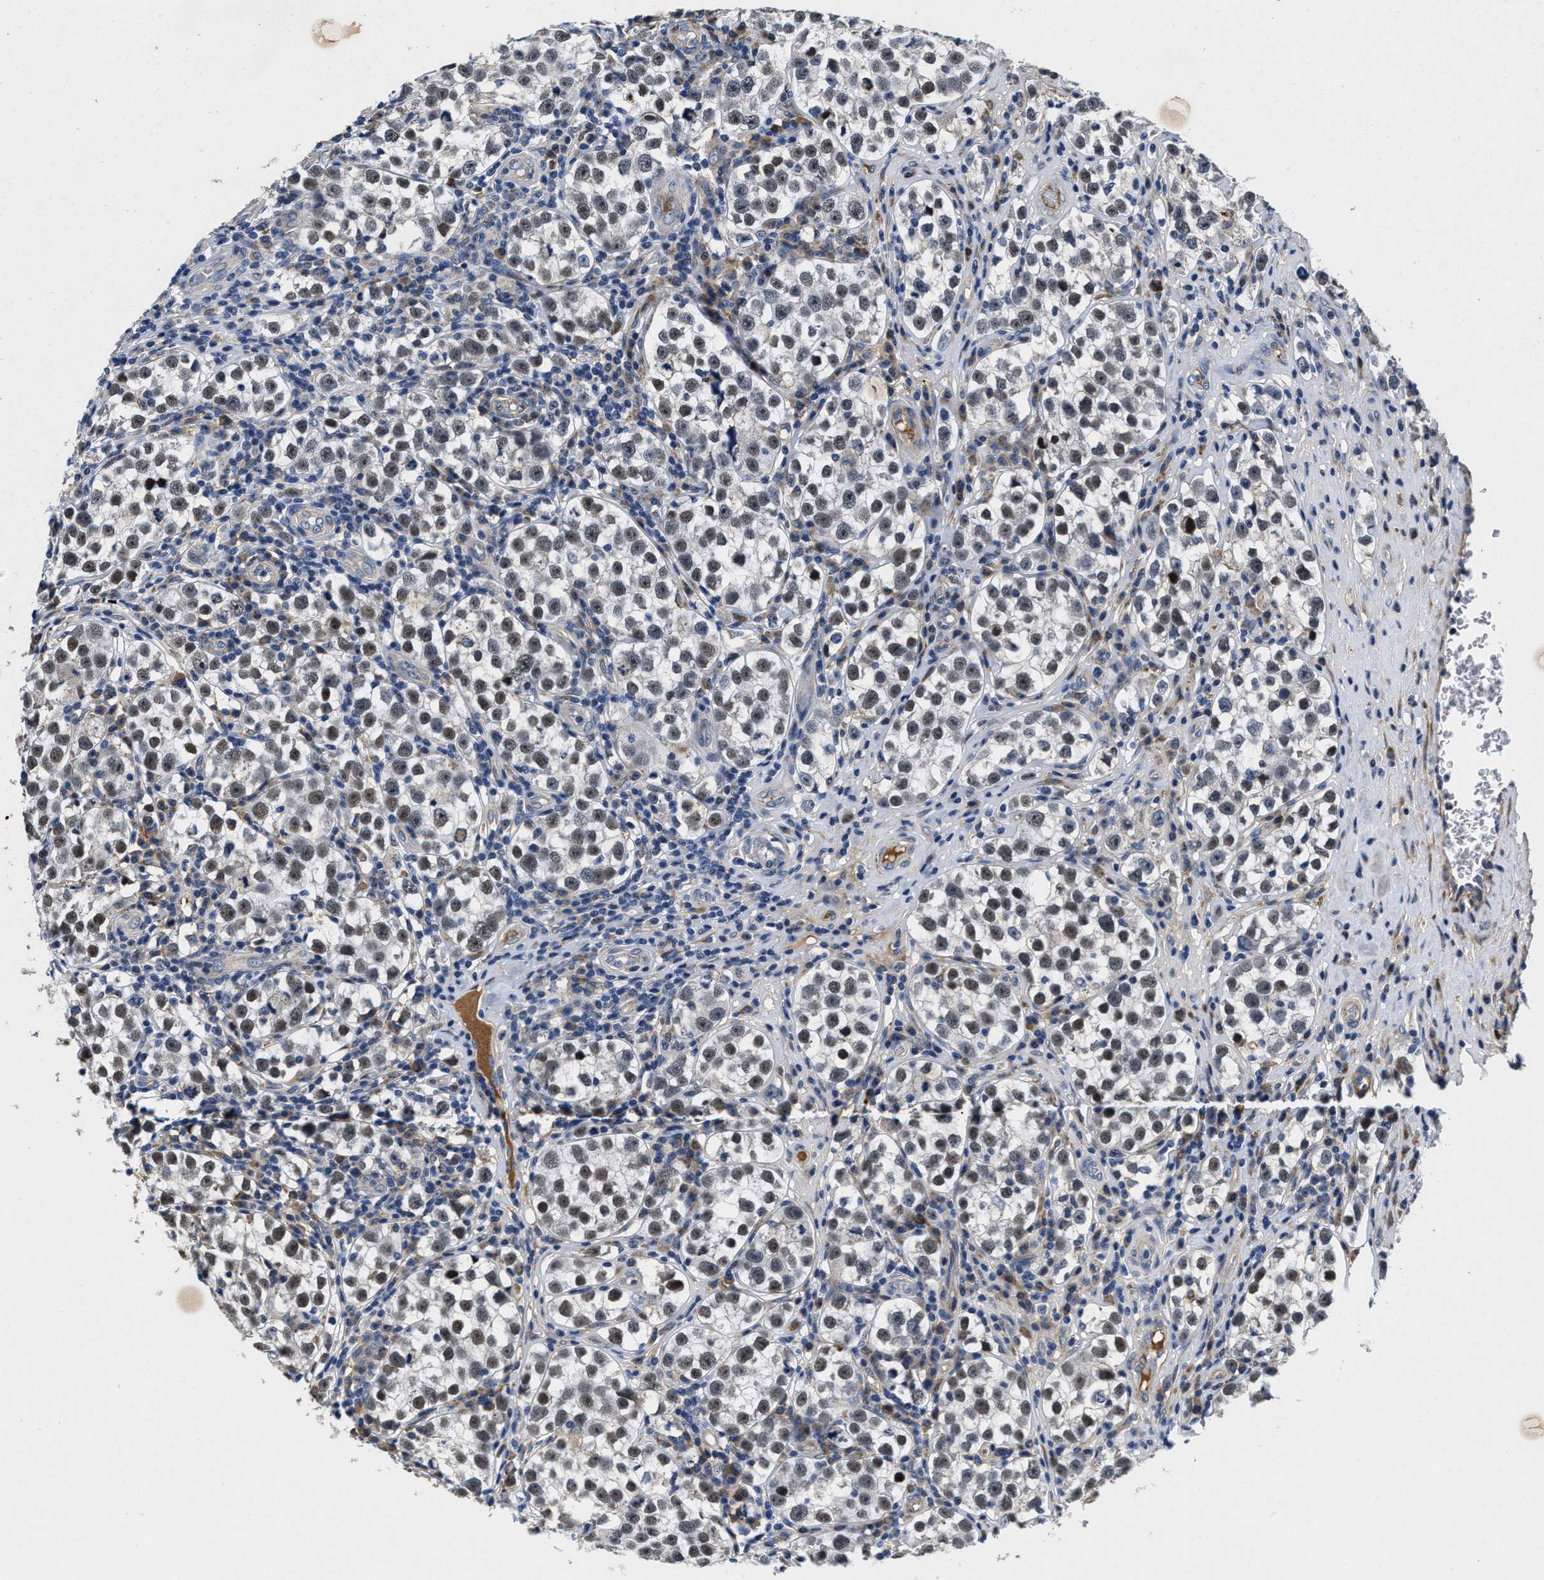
{"staining": {"intensity": "weak", "quantity": ">75%", "location": "nuclear"}, "tissue": "testis cancer", "cell_type": "Tumor cells", "image_type": "cancer", "snomed": [{"axis": "morphology", "description": "Normal tissue, NOS"}, {"axis": "morphology", "description": "Seminoma, NOS"}, {"axis": "topography", "description": "Testis"}], "caption": "About >75% of tumor cells in seminoma (testis) demonstrate weak nuclear protein positivity as visualized by brown immunohistochemical staining.", "gene": "SLC12A2", "patient": {"sex": "male", "age": 43}}